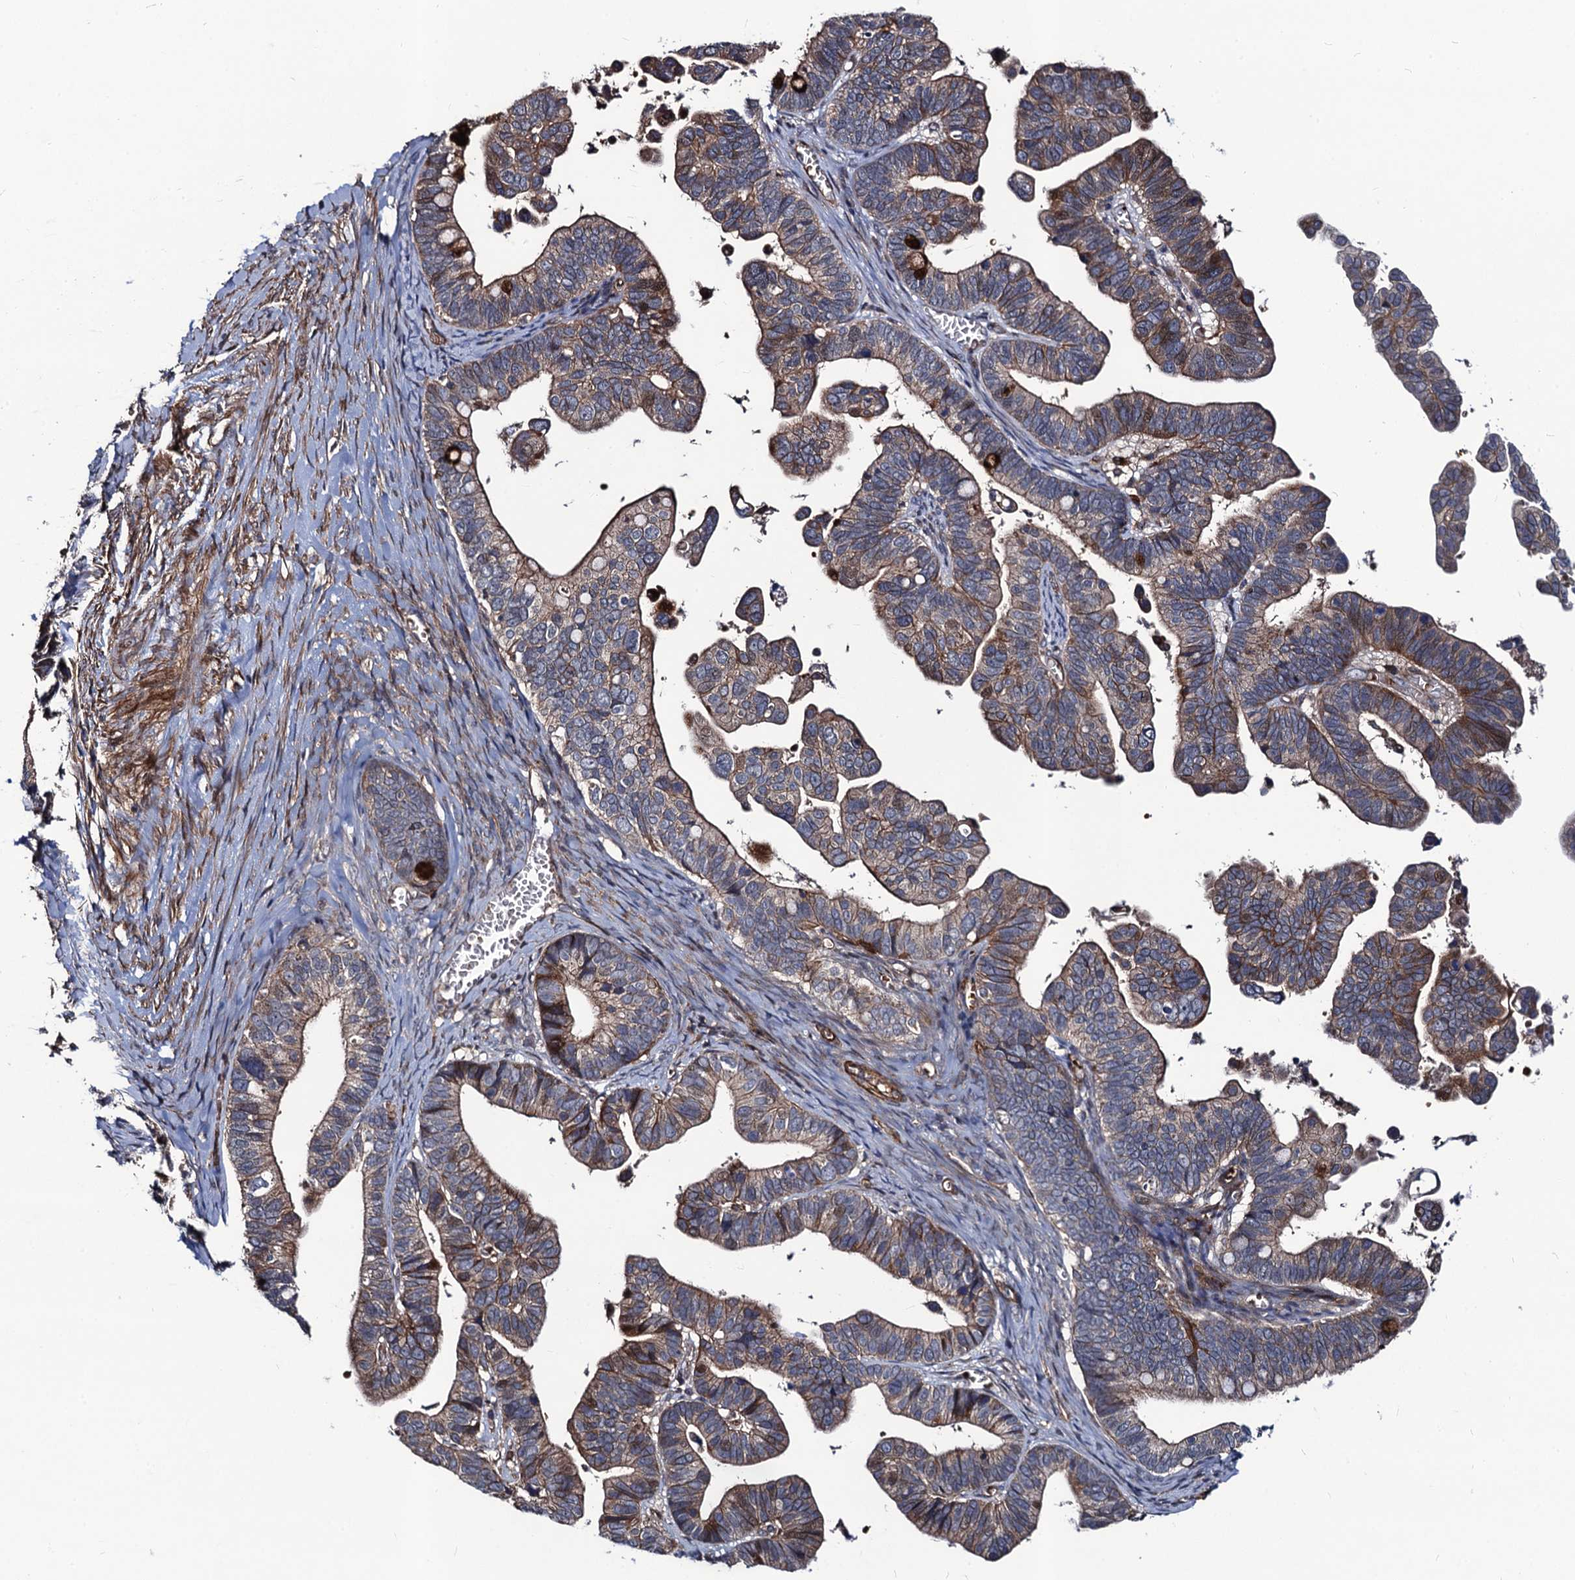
{"staining": {"intensity": "moderate", "quantity": "25%-75%", "location": "cytoplasmic/membranous"}, "tissue": "ovarian cancer", "cell_type": "Tumor cells", "image_type": "cancer", "snomed": [{"axis": "morphology", "description": "Cystadenocarcinoma, serous, NOS"}, {"axis": "topography", "description": "Ovary"}], "caption": "IHC staining of ovarian cancer, which exhibits medium levels of moderate cytoplasmic/membranous staining in approximately 25%-75% of tumor cells indicating moderate cytoplasmic/membranous protein staining. The staining was performed using DAB (brown) for protein detection and nuclei were counterstained in hematoxylin (blue).", "gene": "KXD1", "patient": {"sex": "female", "age": 56}}